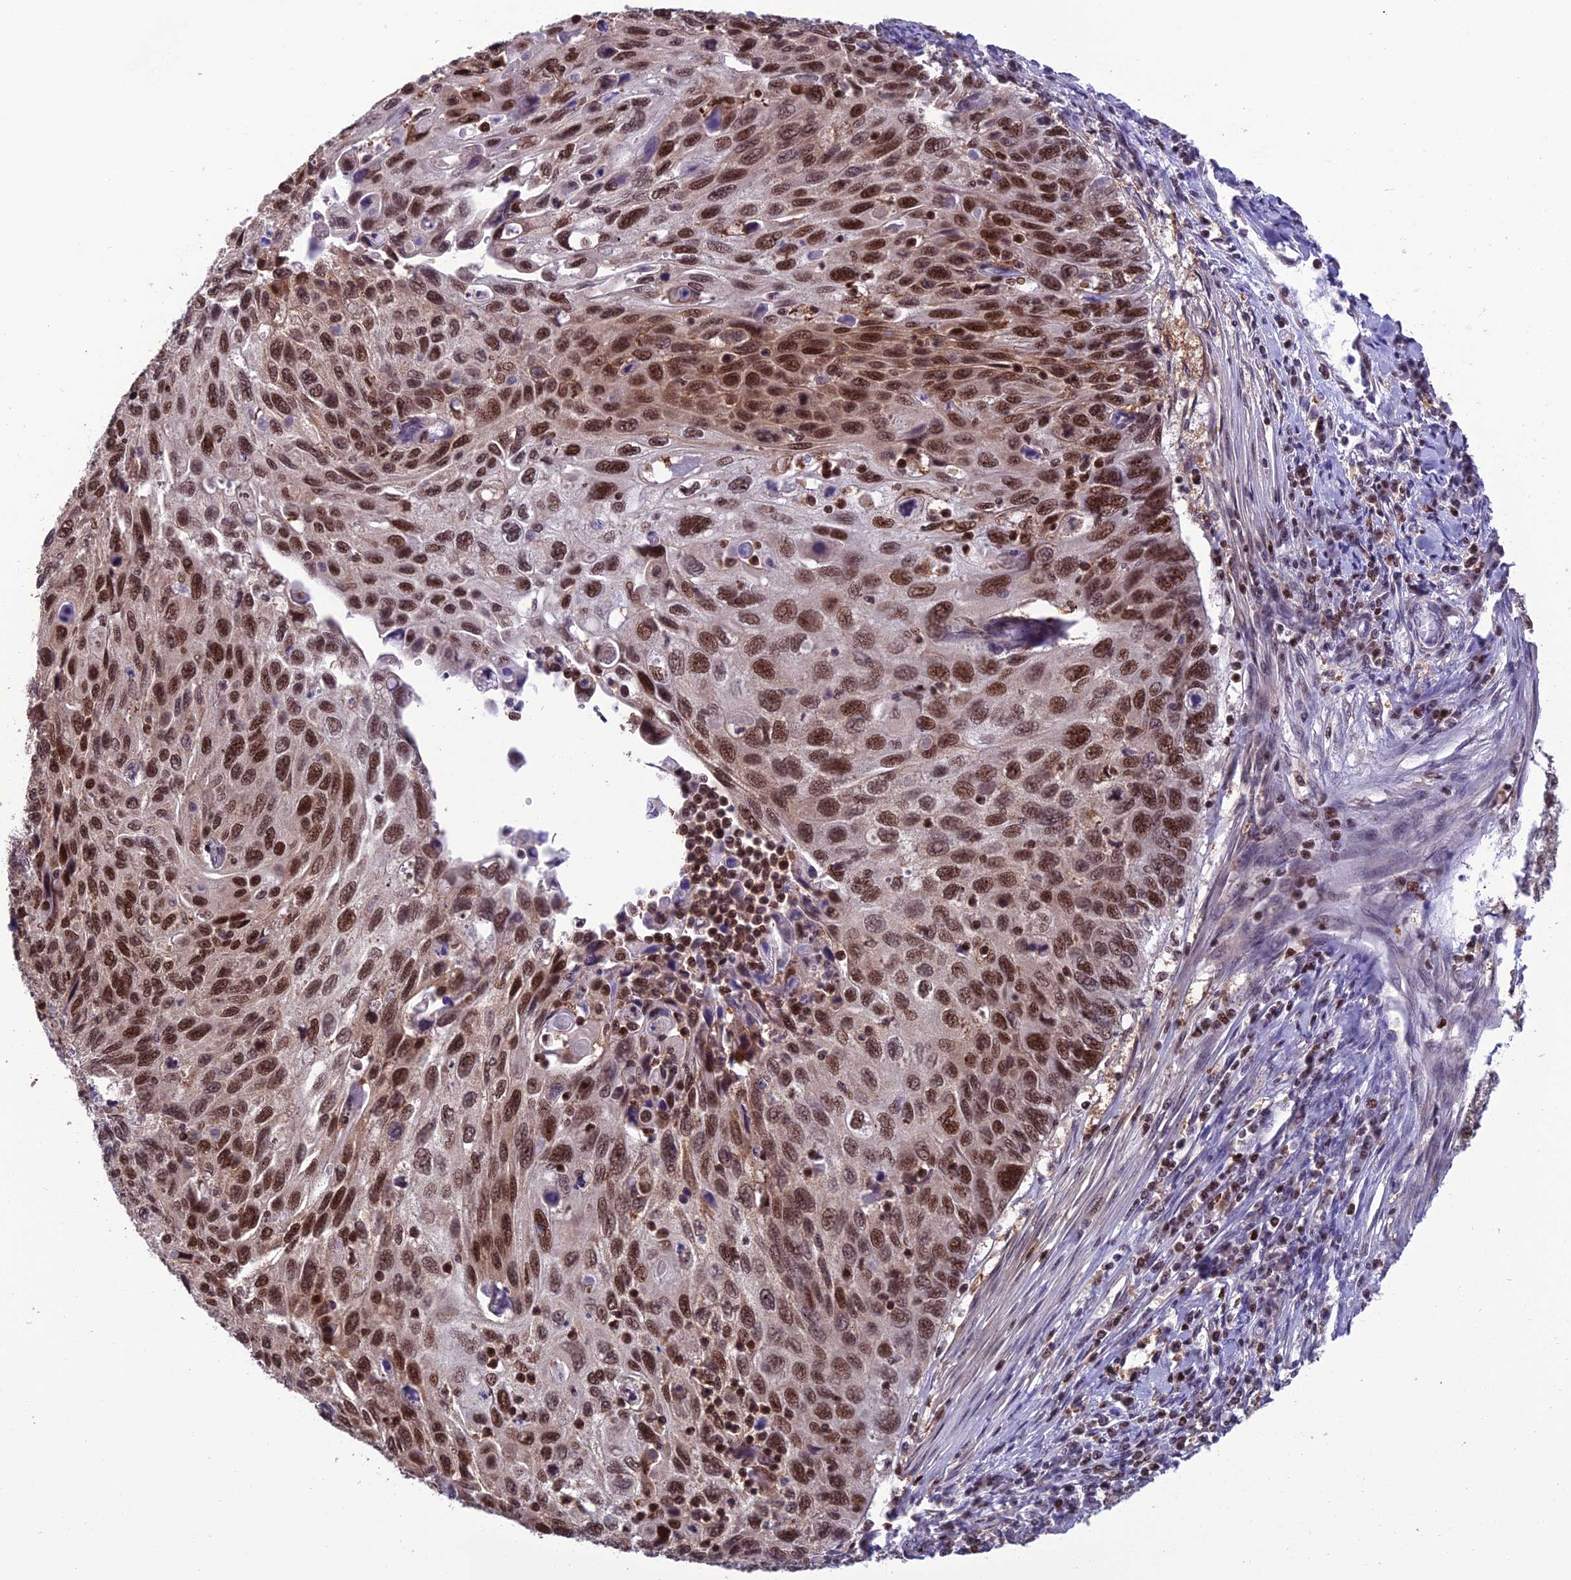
{"staining": {"intensity": "strong", "quantity": ">75%", "location": "nuclear"}, "tissue": "cervical cancer", "cell_type": "Tumor cells", "image_type": "cancer", "snomed": [{"axis": "morphology", "description": "Squamous cell carcinoma, NOS"}, {"axis": "topography", "description": "Cervix"}], "caption": "Protein staining by immunohistochemistry (IHC) shows strong nuclear expression in about >75% of tumor cells in cervical cancer.", "gene": "MIS12", "patient": {"sex": "female", "age": 70}}